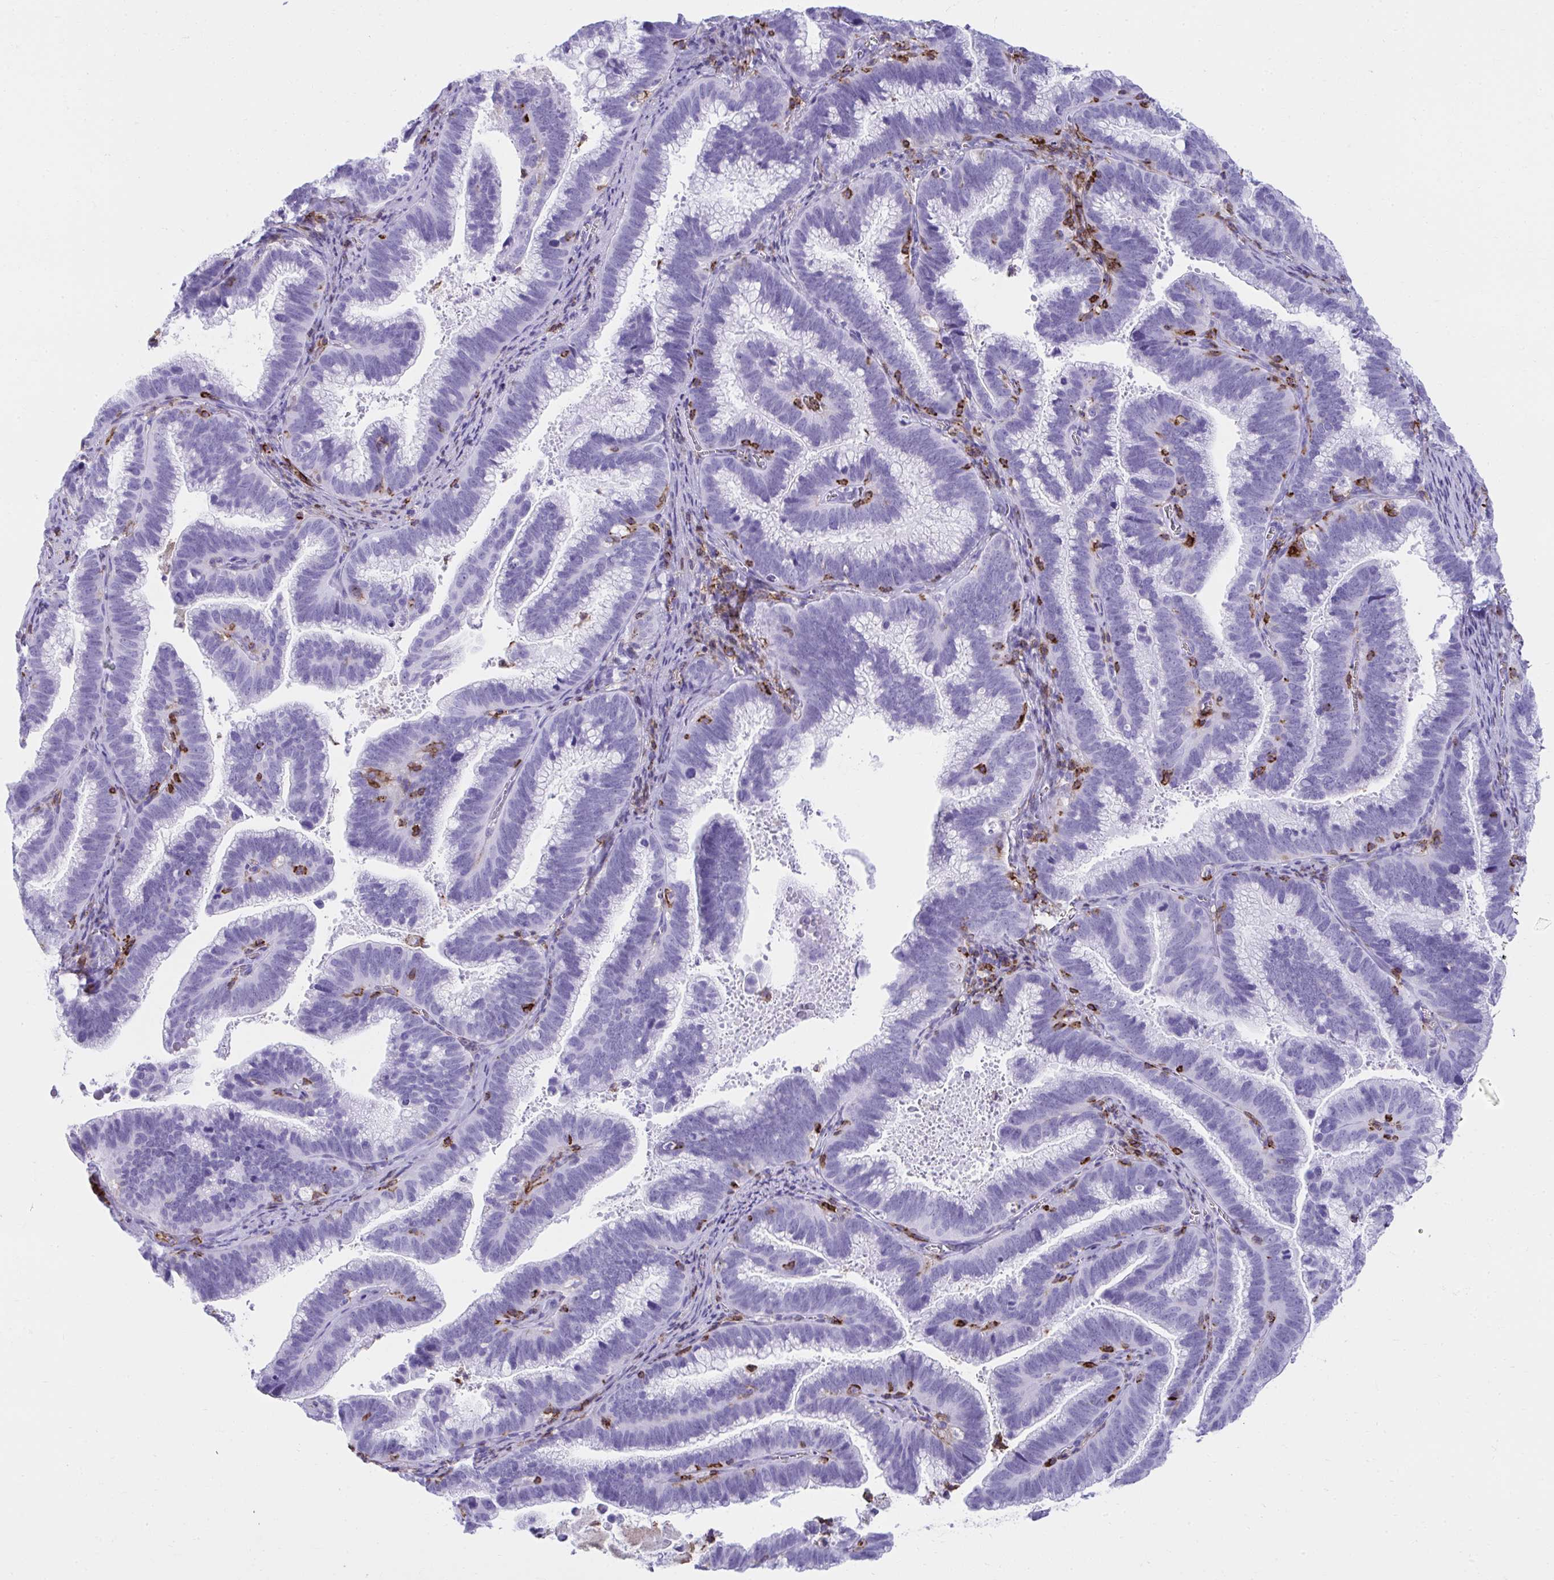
{"staining": {"intensity": "negative", "quantity": "none", "location": "none"}, "tissue": "cervical cancer", "cell_type": "Tumor cells", "image_type": "cancer", "snomed": [{"axis": "morphology", "description": "Adenocarcinoma, NOS"}, {"axis": "topography", "description": "Cervix"}], "caption": "Protein analysis of cervical cancer demonstrates no significant expression in tumor cells.", "gene": "SPN", "patient": {"sex": "female", "age": 61}}